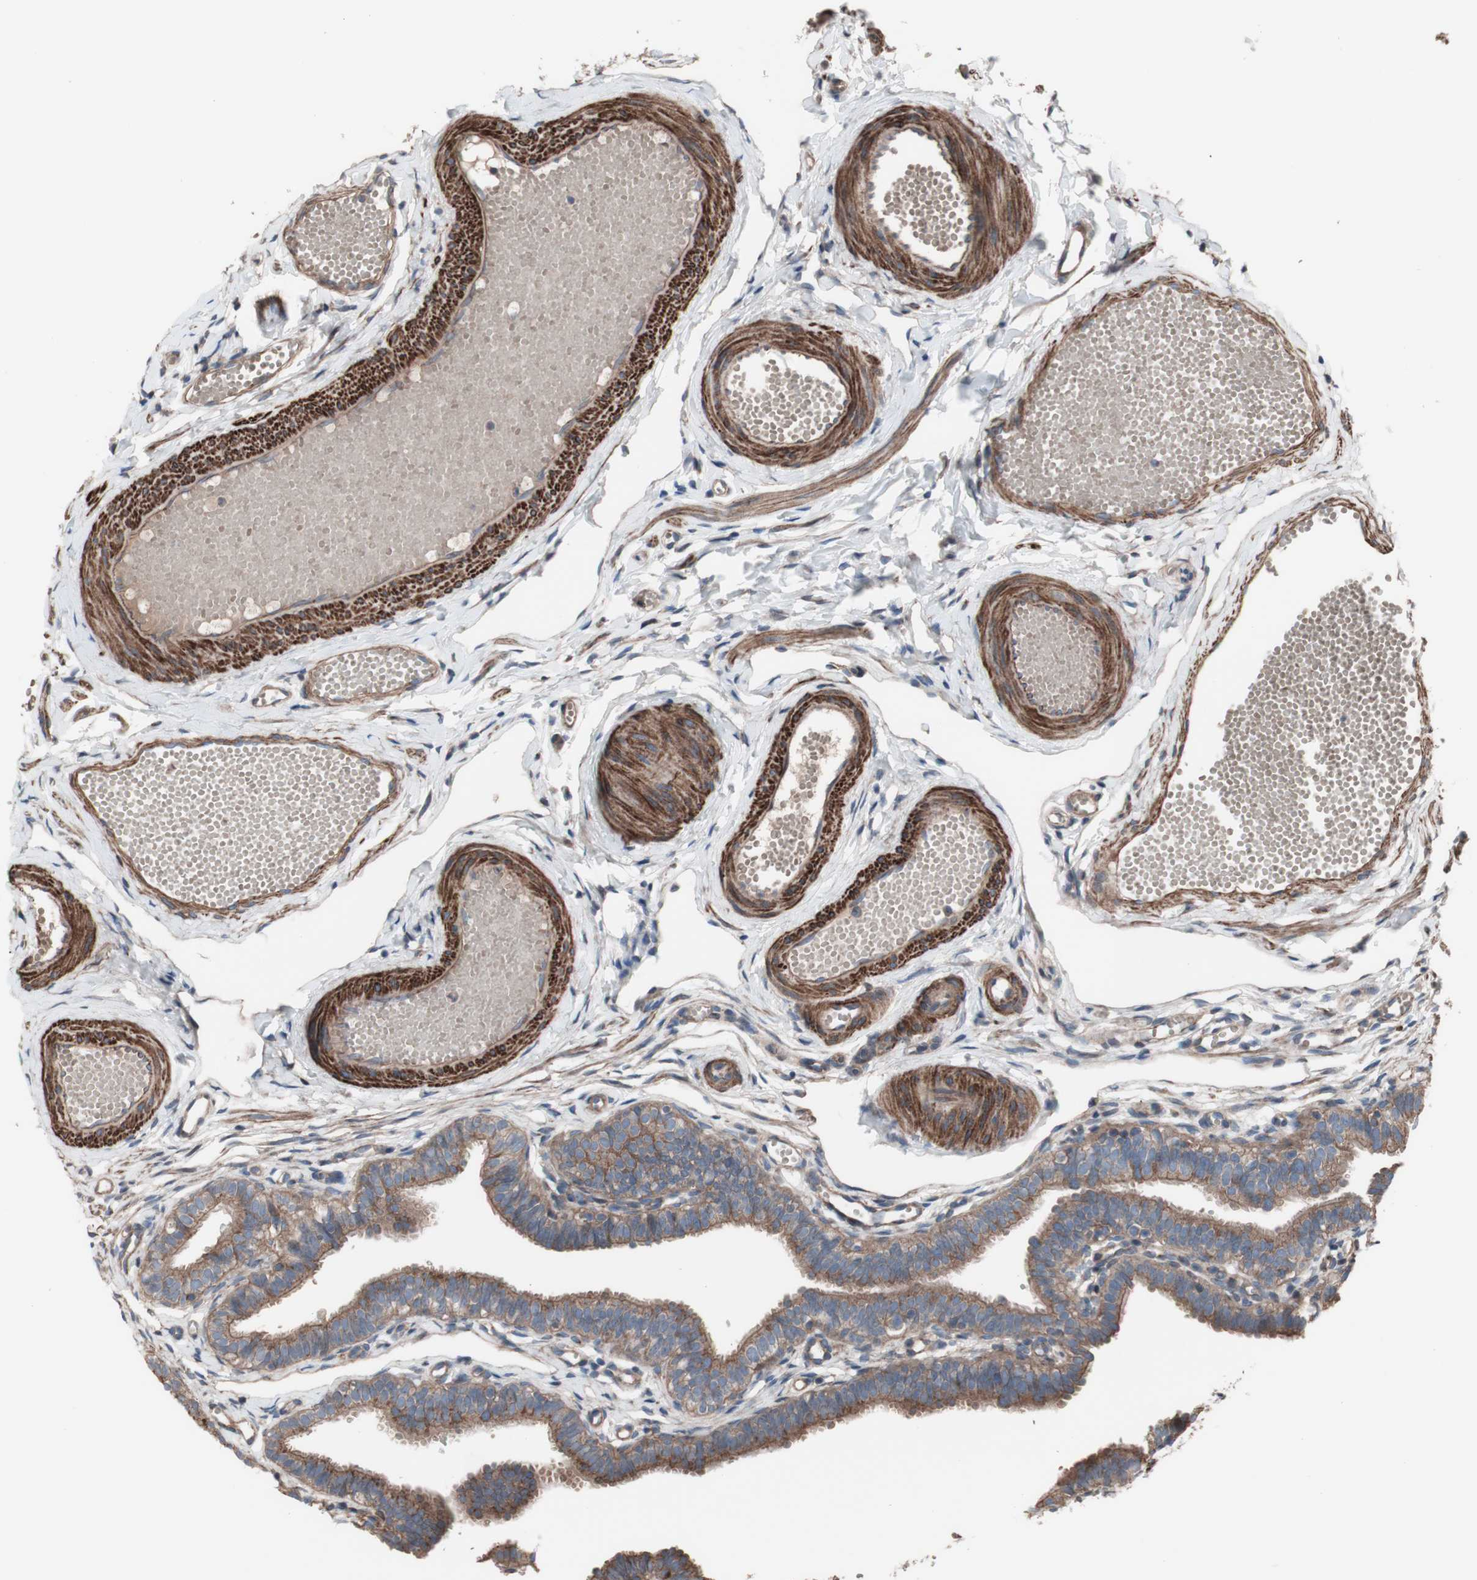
{"staining": {"intensity": "moderate", "quantity": ">75%", "location": "cytoplasmic/membranous"}, "tissue": "fallopian tube", "cell_type": "Glandular cells", "image_type": "normal", "snomed": [{"axis": "morphology", "description": "Normal tissue, NOS"}, {"axis": "topography", "description": "Fallopian tube"}, {"axis": "topography", "description": "Placenta"}], "caption": "Glandular cells exhibit medium levels of moderate cytoplasmic/membranous expression in about >75% of cells in normal fallopian tube.", "gene": "COPB1", "patient": {"sex": "female", "age": 34}}